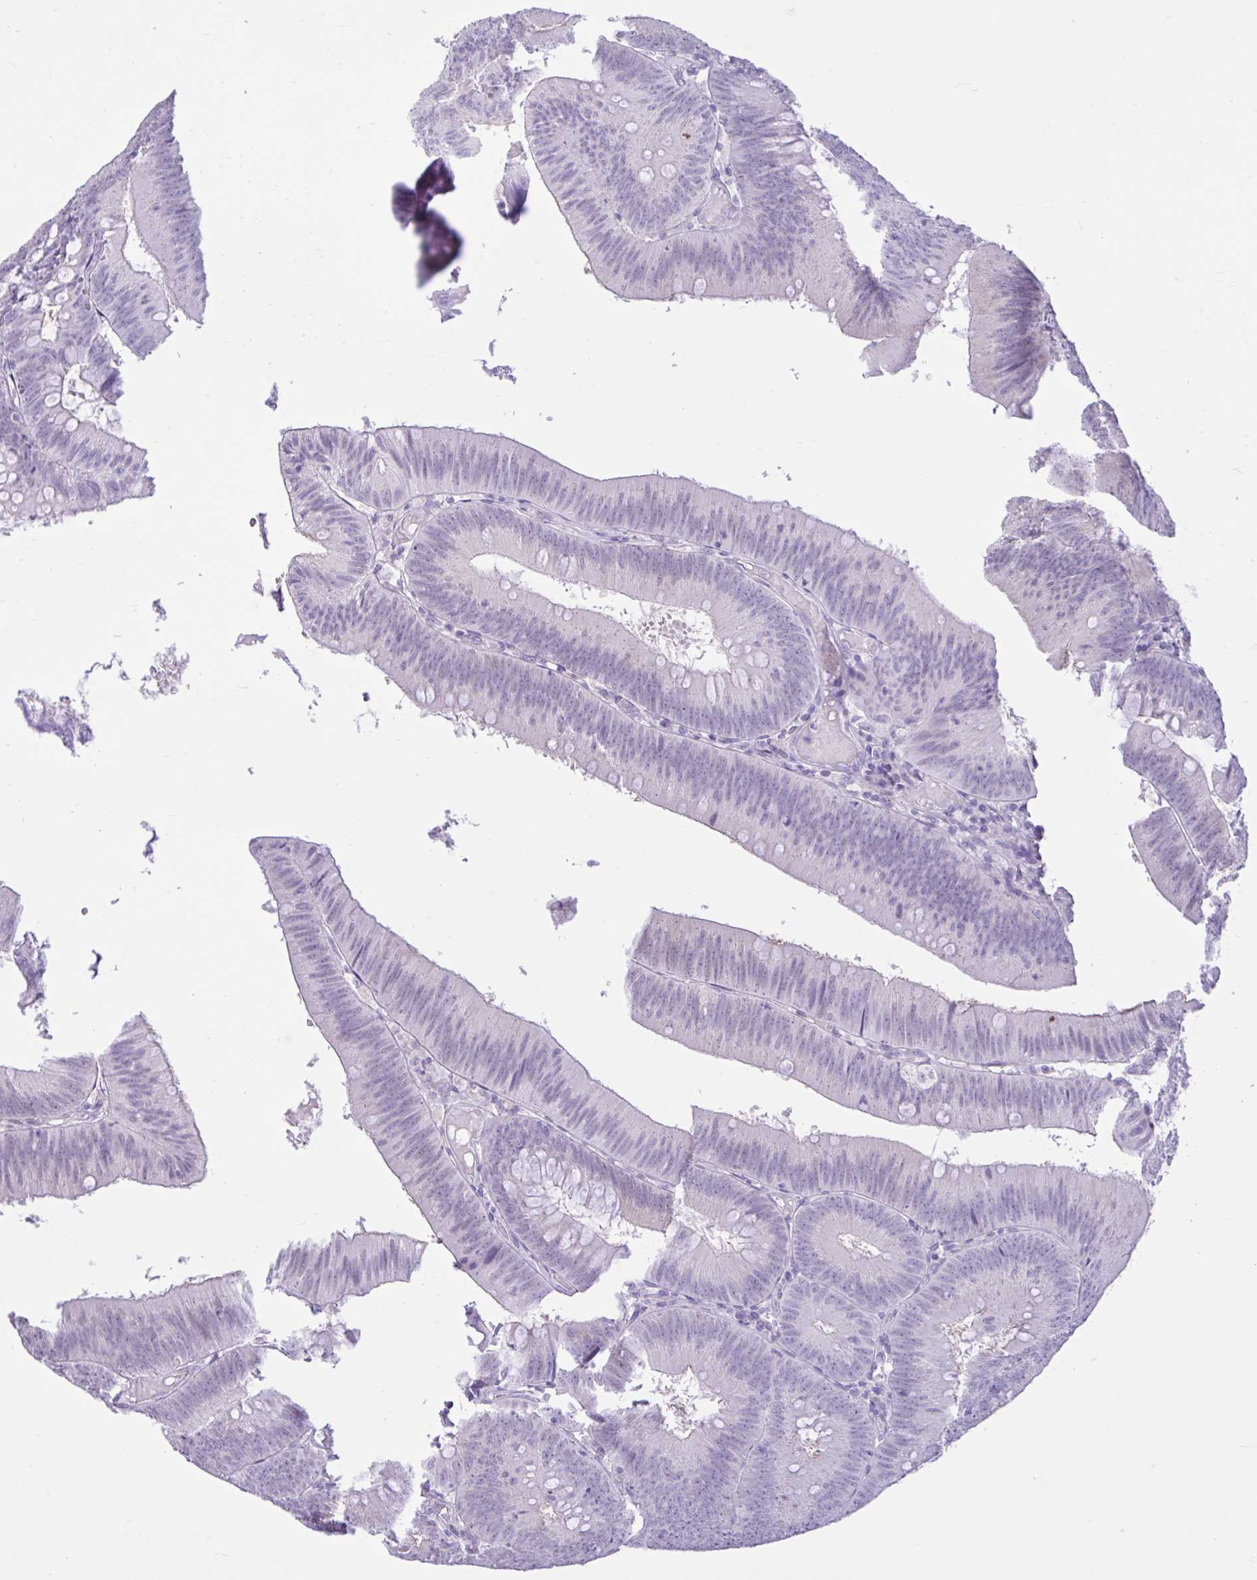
{"staining": {"intensity": "negative", "quantity": "none", "location": "none"}, "tissue": "colorectal cancer", "cell_type": "Tumor cells", "image_type": "cancer", "snomed": [{"axis": "morphology", "description": "Adenocarcinoma, NOS"}, {"axis": "topography", "description": "Colon"}], "caption": "High power microscopy image of an immunohistochemistry (IHC) image of colorectal cancer, revealing no significant positivity in tumor cells. (Brightfield microscopy of DAB immunohistochemistry at high magnification).", "gene": "REEP1", "patient": {"sex": "male", "age": 84}}